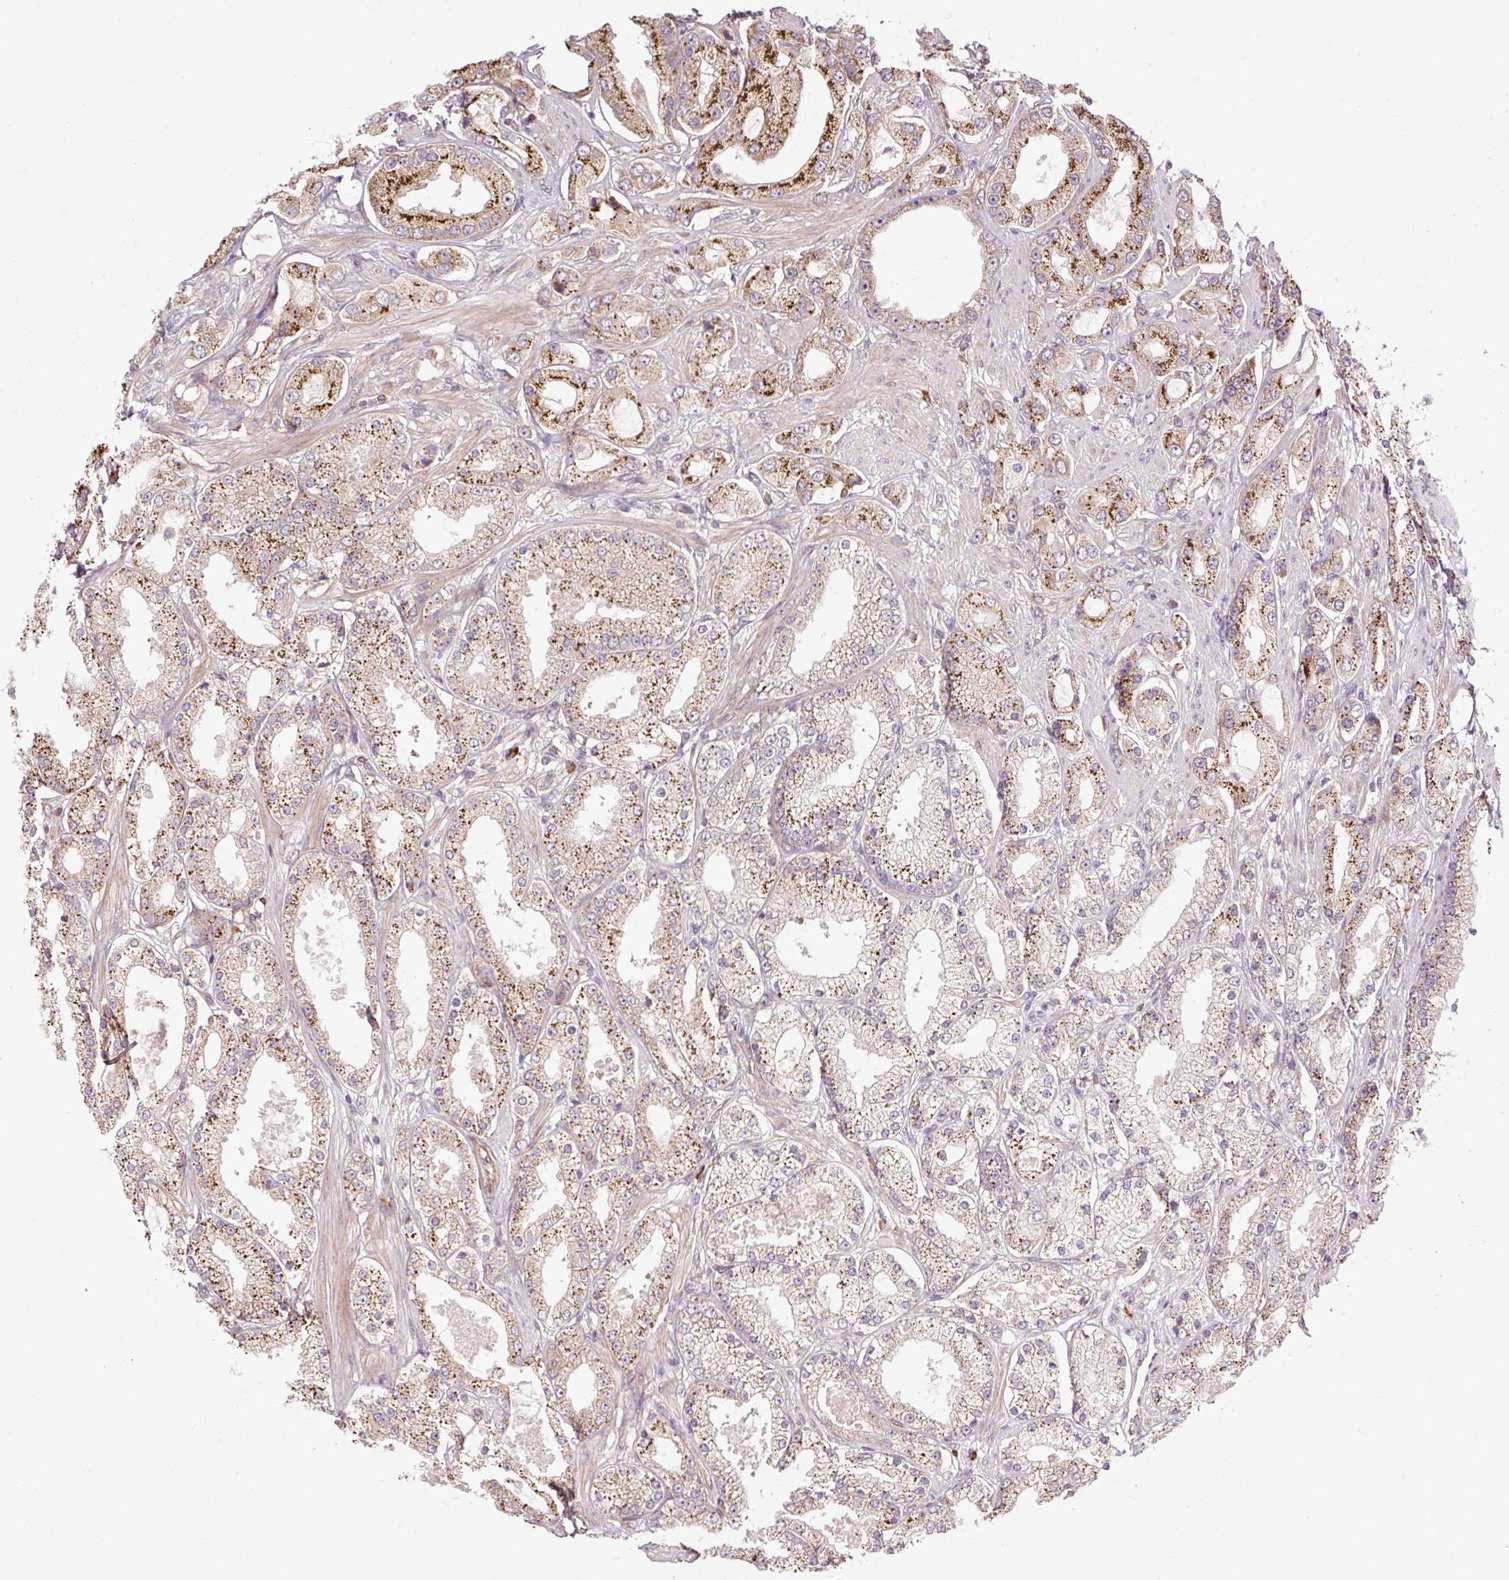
{"staining": {"intensity": "moderate", "quantity": ">75%", "location": "cytoplasmic/membranous"}, "tissue": "prostate cancer", "cell_type": "Tumor cells", "image_type": "cancer", "snomed": [{"axis": "morphology", "description": "Adenocarcinoma, High grade"}, {"axis": "topography", "description": "Prostate"}], "caption": "Protein expression analysis of human prostate cancer (adenocarcinoma (high-grade)) reveals moderate cytoplasmic/membranous positivity in approximately >75% of tumor cells.", "gene": "FLRT1", "patient": {"sex": "male", "age": 68}}